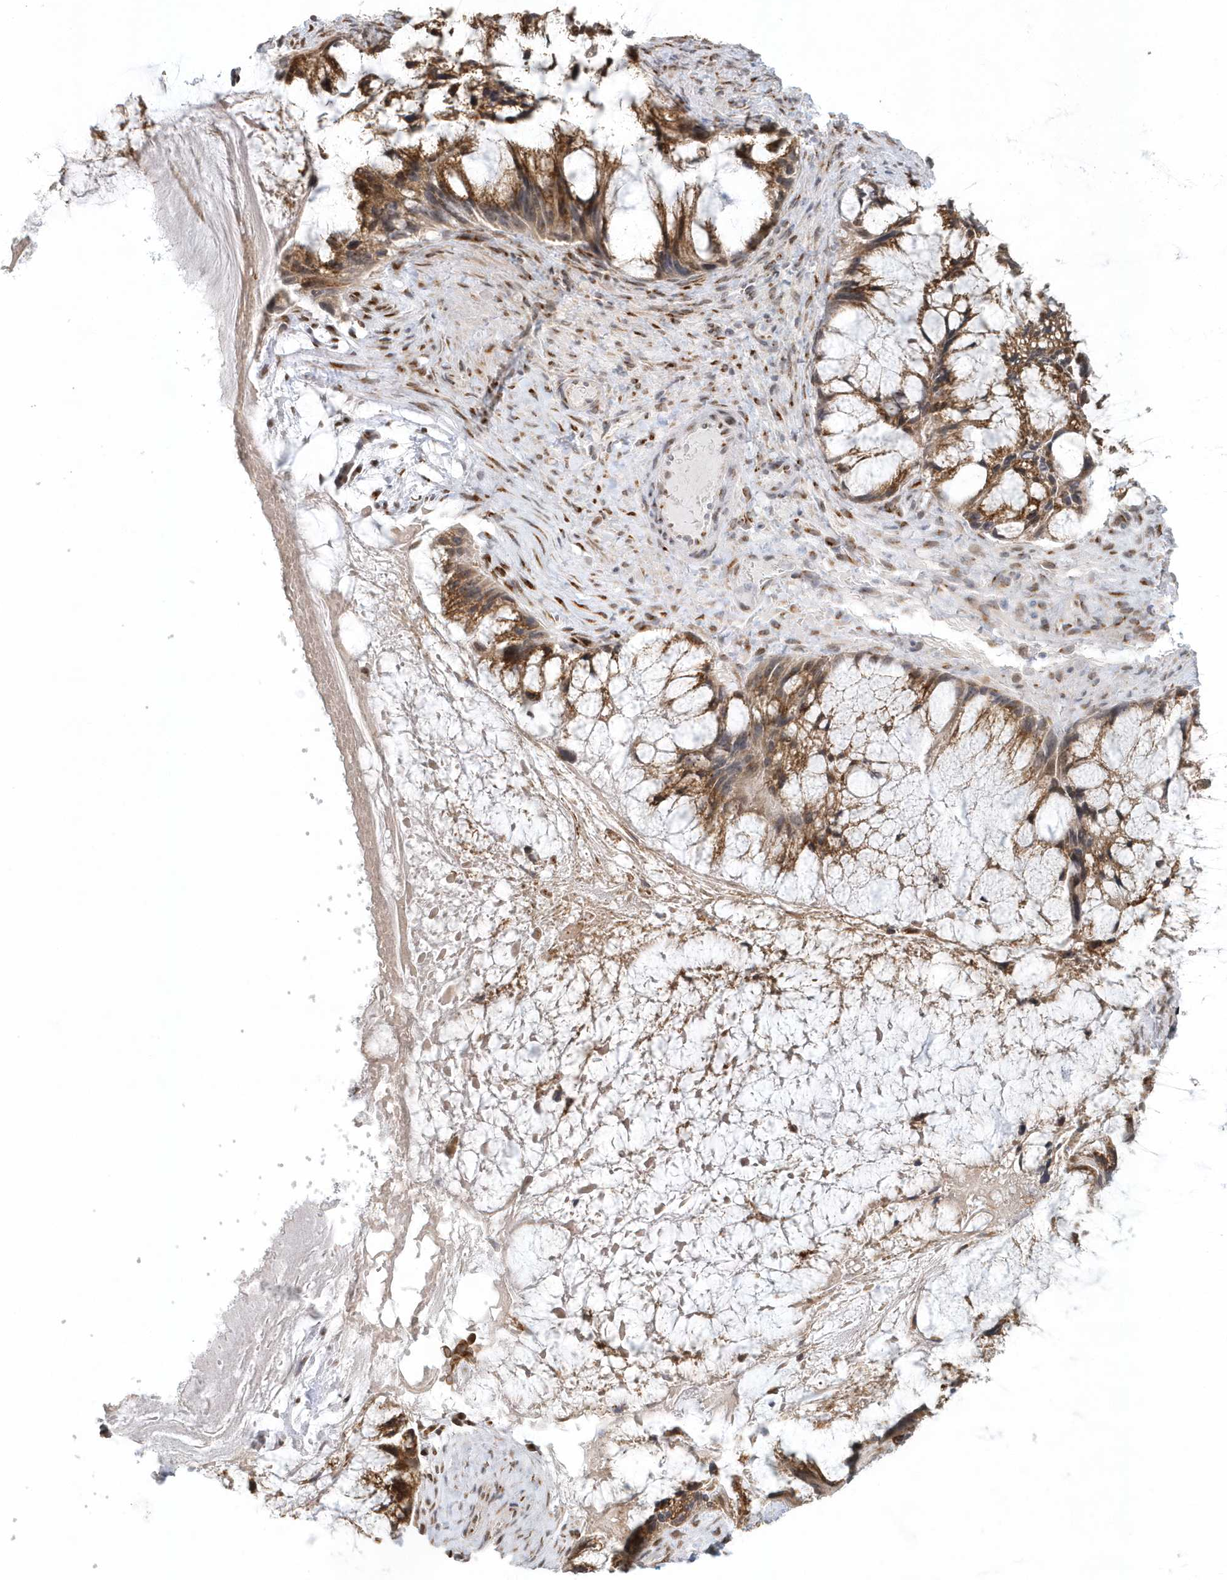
{"staining": {"intensity": "moderate", "quantity": ">75%", "location": "cytoplasmic/membranous"}, "tissue": "ovarian cancer", "cell_type": "Tumor cells", "image_type": "cancer", "snomed": [{"axis": "morphology", "description": "Cystadenocarcinoma, mucinous, NOS"}, {"axis": "topography", "description": "Ovary"}], "caption": "A brown stain highlights moderate cytoplasmic/membranous expression of a protein in human ovarian mucinous cystadenocarcinoma tumor cells.", "gene": "DHFR", "patient": {"sex": "female", "age": 37}}